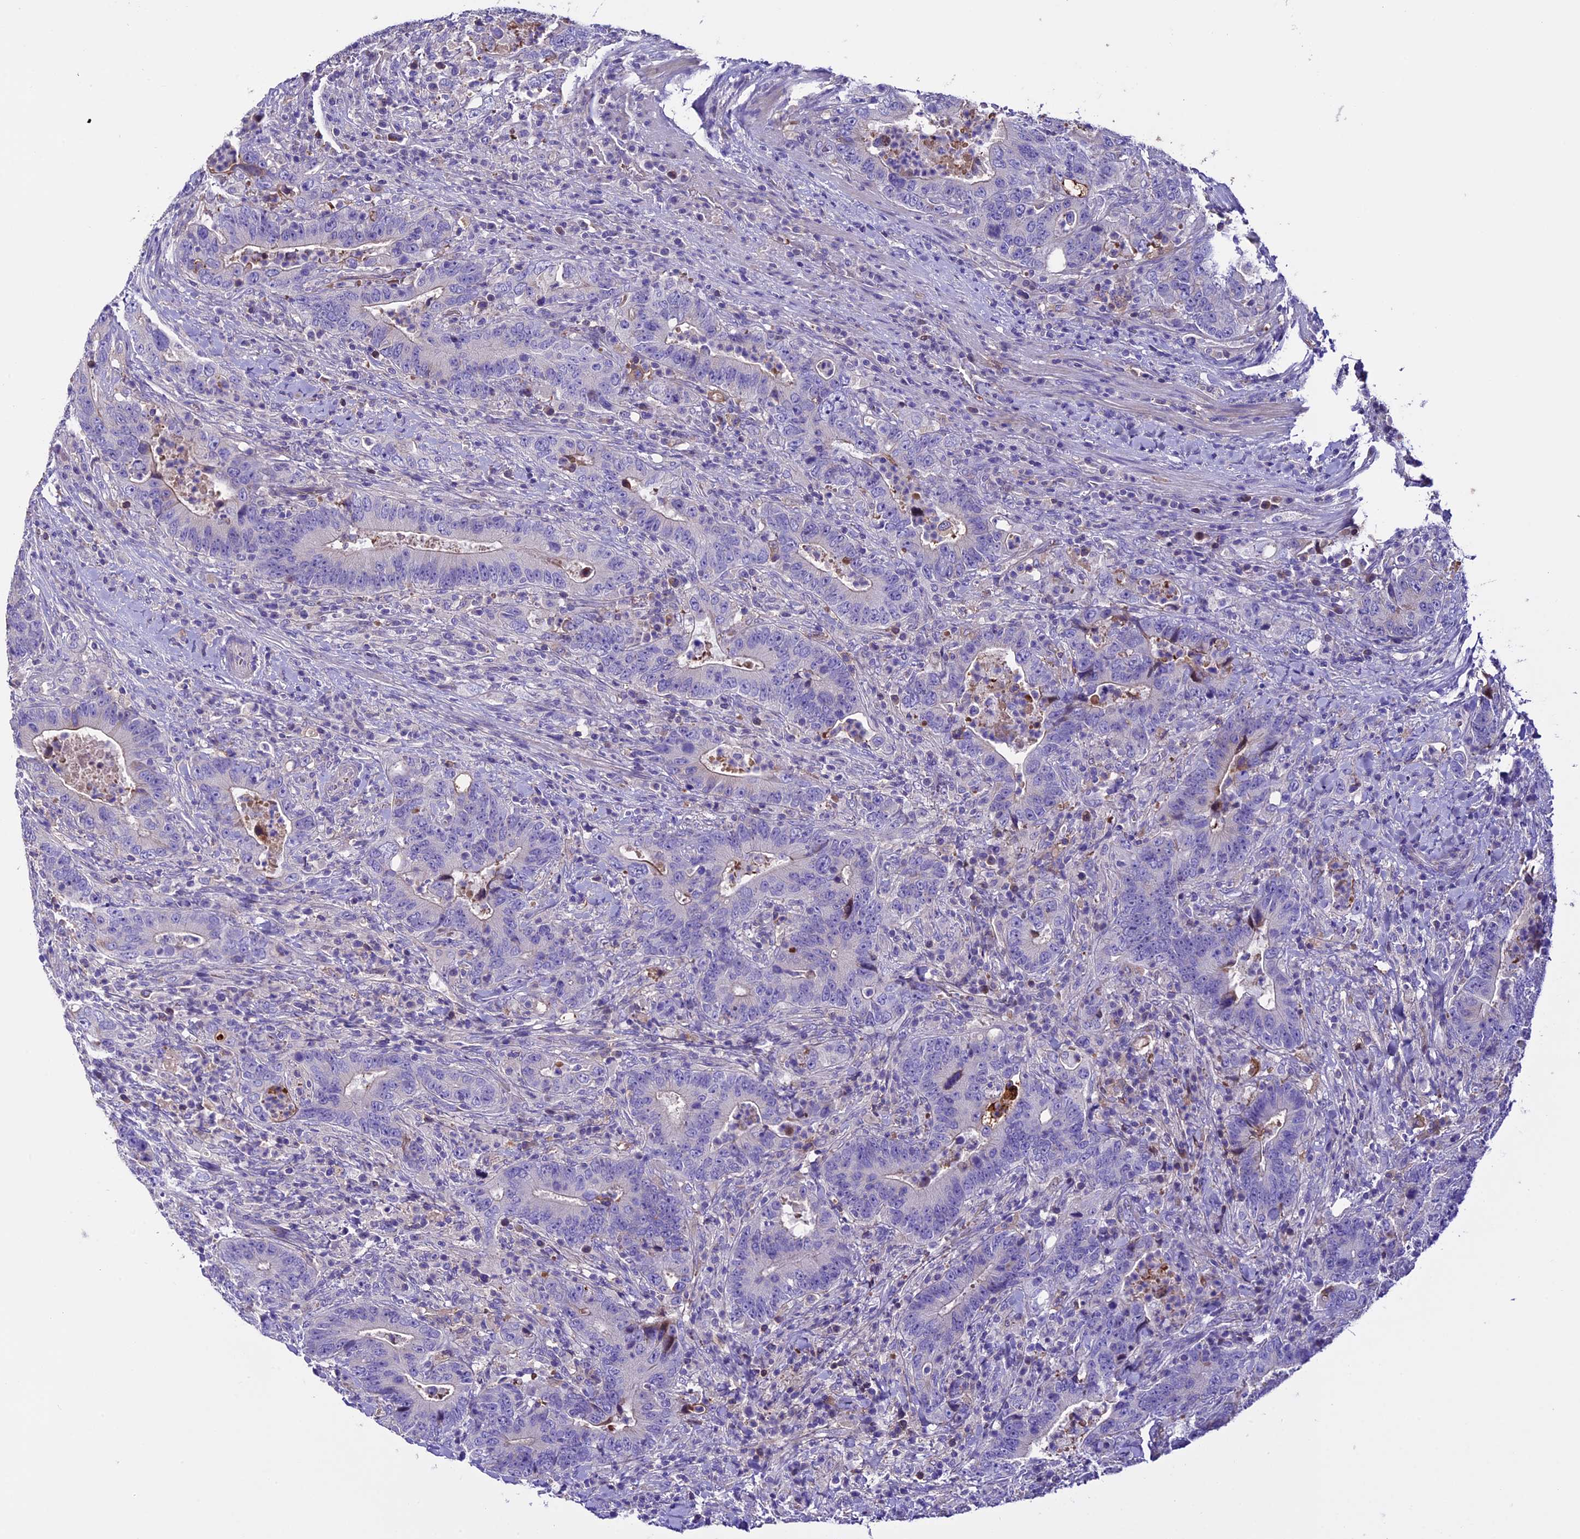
{"staining": {"intensity": "negative", "quantity": "none", "location": "none"}, "tissue": "colorectal cancer", "cell_type": "Tumor cells", "image_type": "cancer", "snomed": [{"axis": "morphology", "description": "Adenocarcinoma, NOS"}, {"axis": "topography", "description": "Colon"}], "caption": "Image shows no significant protein positivity in tumor cells of colorectal cancer.", "gene": "TCP11L2", "patient": {"sex": "female", "age": 75}}